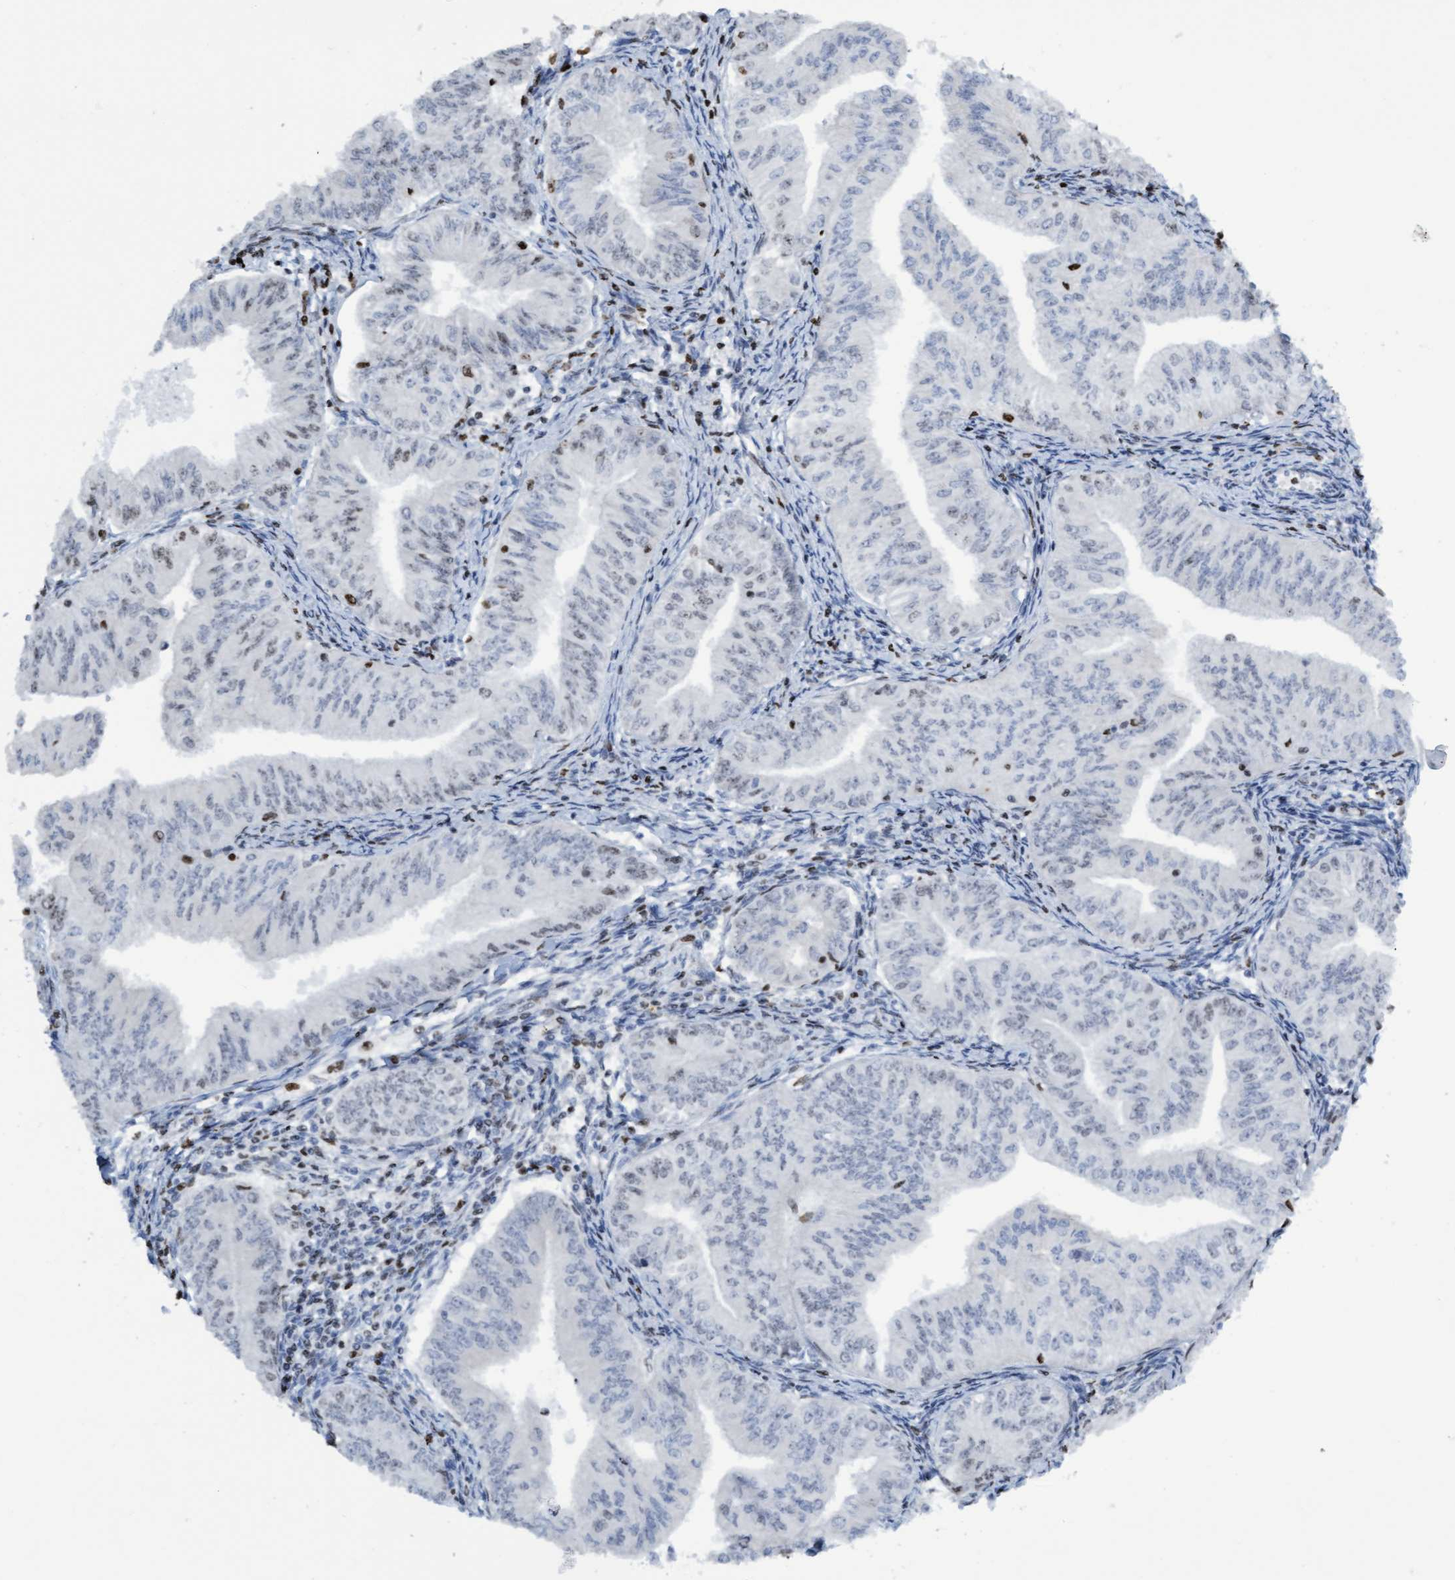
{"staining": {"intensity": "negative", "quantity": "none", "location": "none"}, "tissue": "endometrial cancer", "cell_type": "Tumor cells", "image_type": "cancer", "snomed": [{"axis": "morphology", "description": "Normal tissue, NOS"}, {"axis": "morphology", "description": "Adenocarcinoma, NOS"}, {"axis": "topography", "description": "Endometrium"}], "caption": "There is no significant positivity in tumor cells of adenocarcinoma (endometrial).", "gene": "CBX2", "patient": {"sex": "female", "age": 53}}